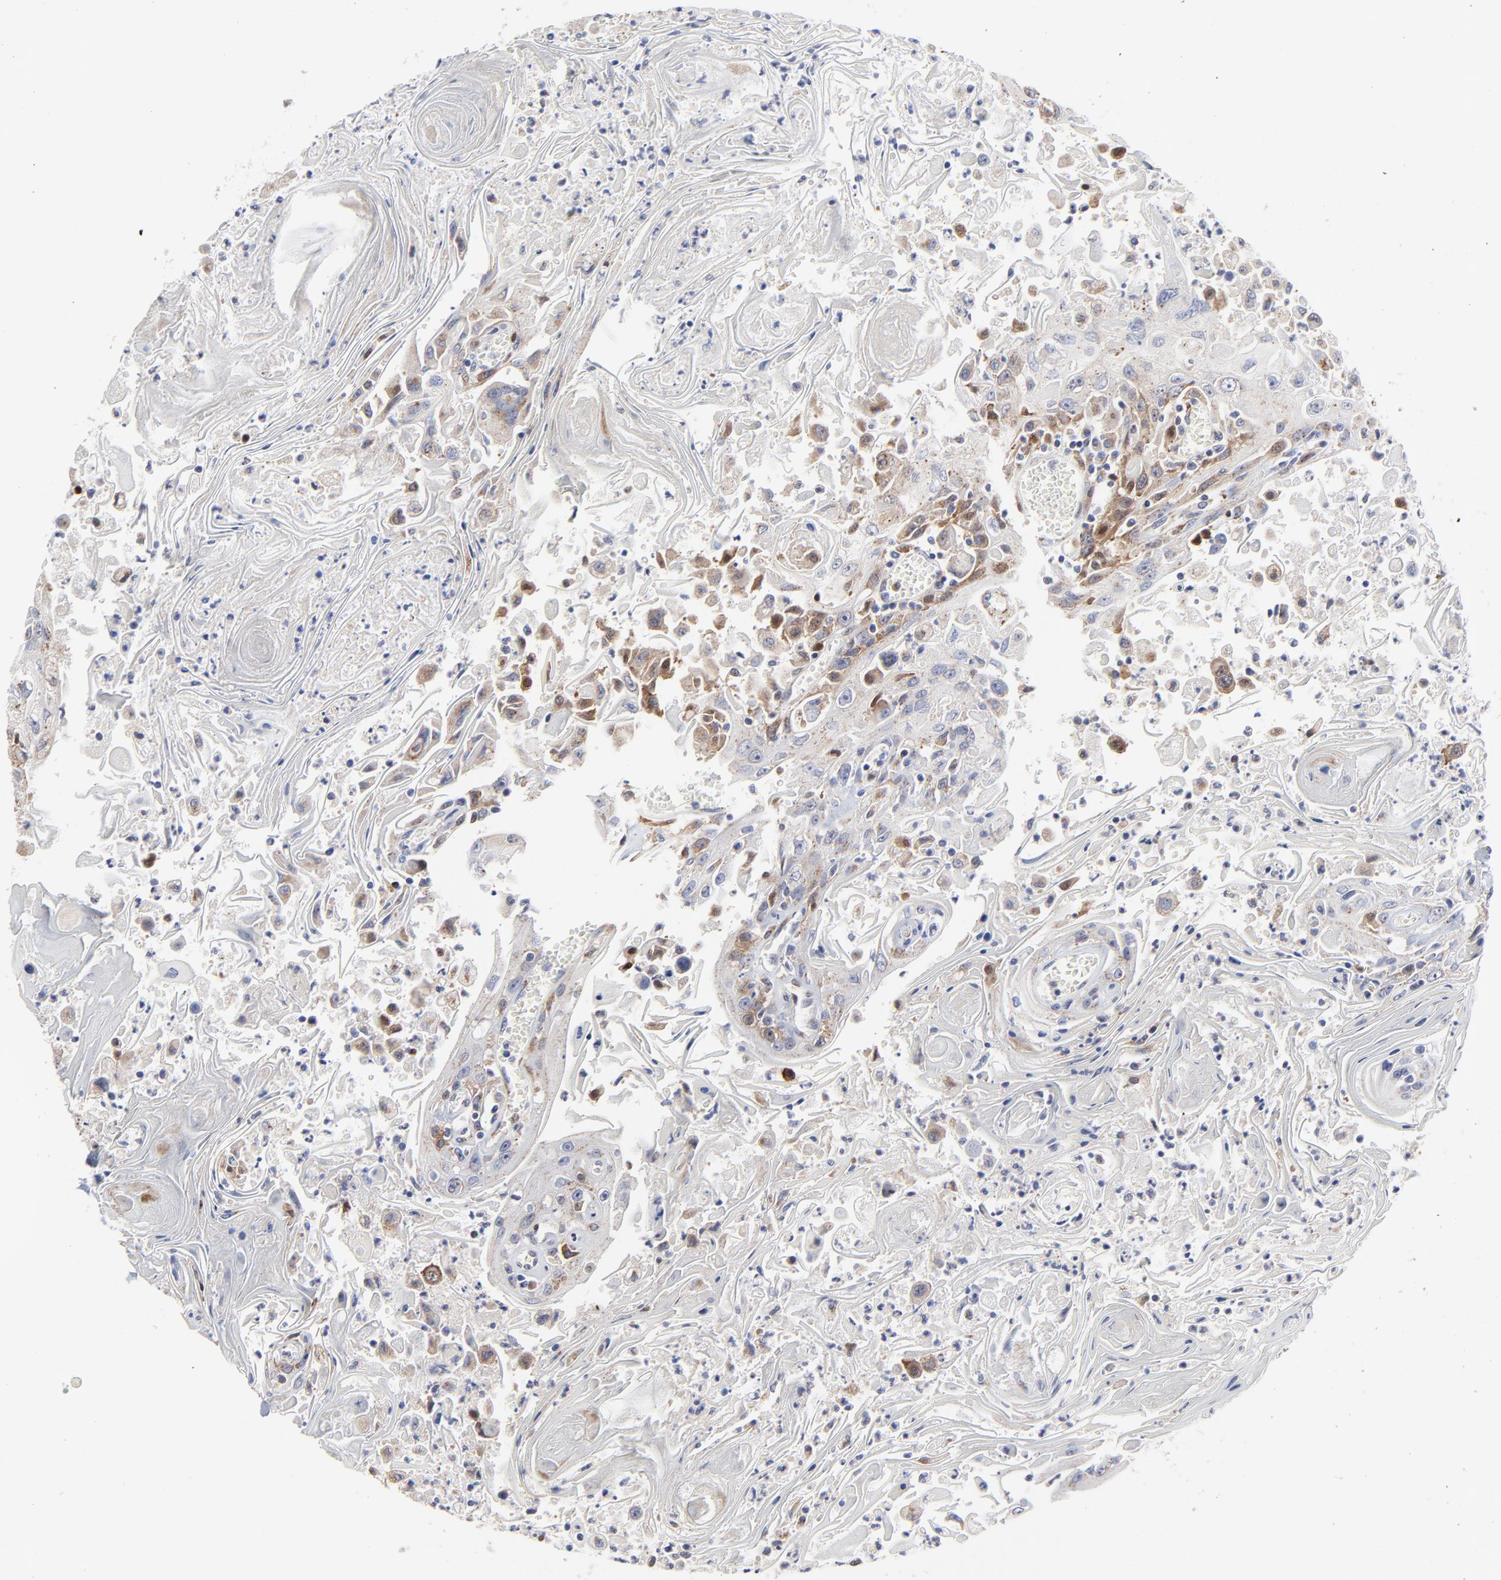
{"staining": {"intensity": "moderate", "quantity": "25%-75%", "location": "cytoplasmic/membranous"}, "tissue": "head and neck cancer", "cell_type": "Tumor cells", "image_type": "cancer", "snomed": [{"axis": "morphology", "description": "Squamous cell carcinoma, NOS"}, {"axis": "topography", "description": "Oral tissue"}, {"axis": "topography", "description": "Head-Neck"}], "caption": "This is a photomicrograph of IHC staining of head and neck cancer (squamous cell carcinoma), which shows moderate staining in the cytoplasmic/membranous of tumor cells.", "gene": "NCAPH", "patient": {"sex": "female", "age": 82}}